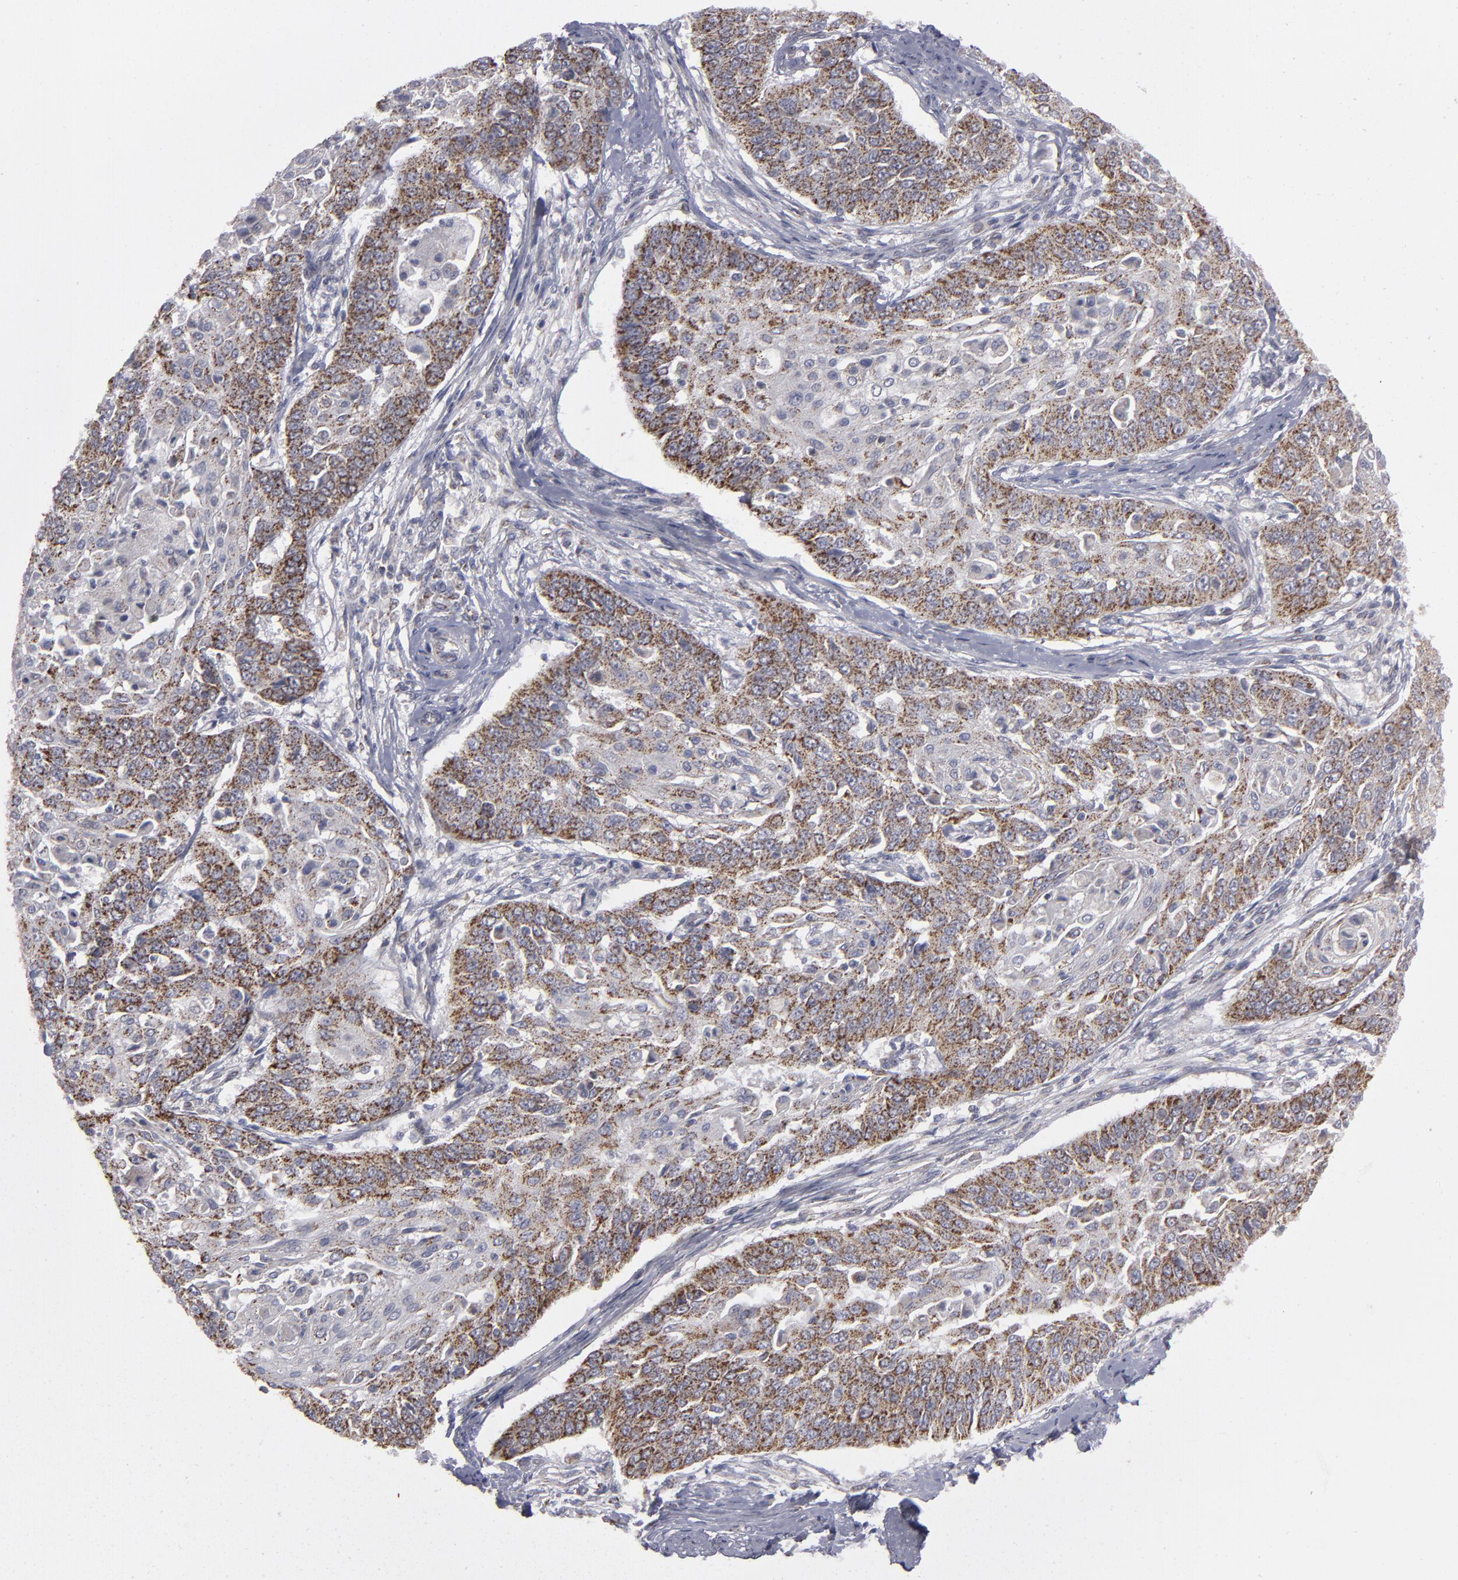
{"staining": {"intensity": "strong", "quantity": ">75%", "location": "cytoplasmic/membranous"}, "tissue": "cervical cancer", "cell_type": "Tumor cells", "image_type": "cancer", "snomed": [{"axis": "morphology", "description": "Squamous cell carcinoma, NOS"}, {"axis": "topography", "description": "Cervix"}], "caption": "Cervical cancer stained for a protein (brown) demonstrates strong cytoplasmic/membranous positive positivity in approximately >75% of tumor cells.", "gene": "MYOM2", "patient": {"sex": "female", "age": 64}}